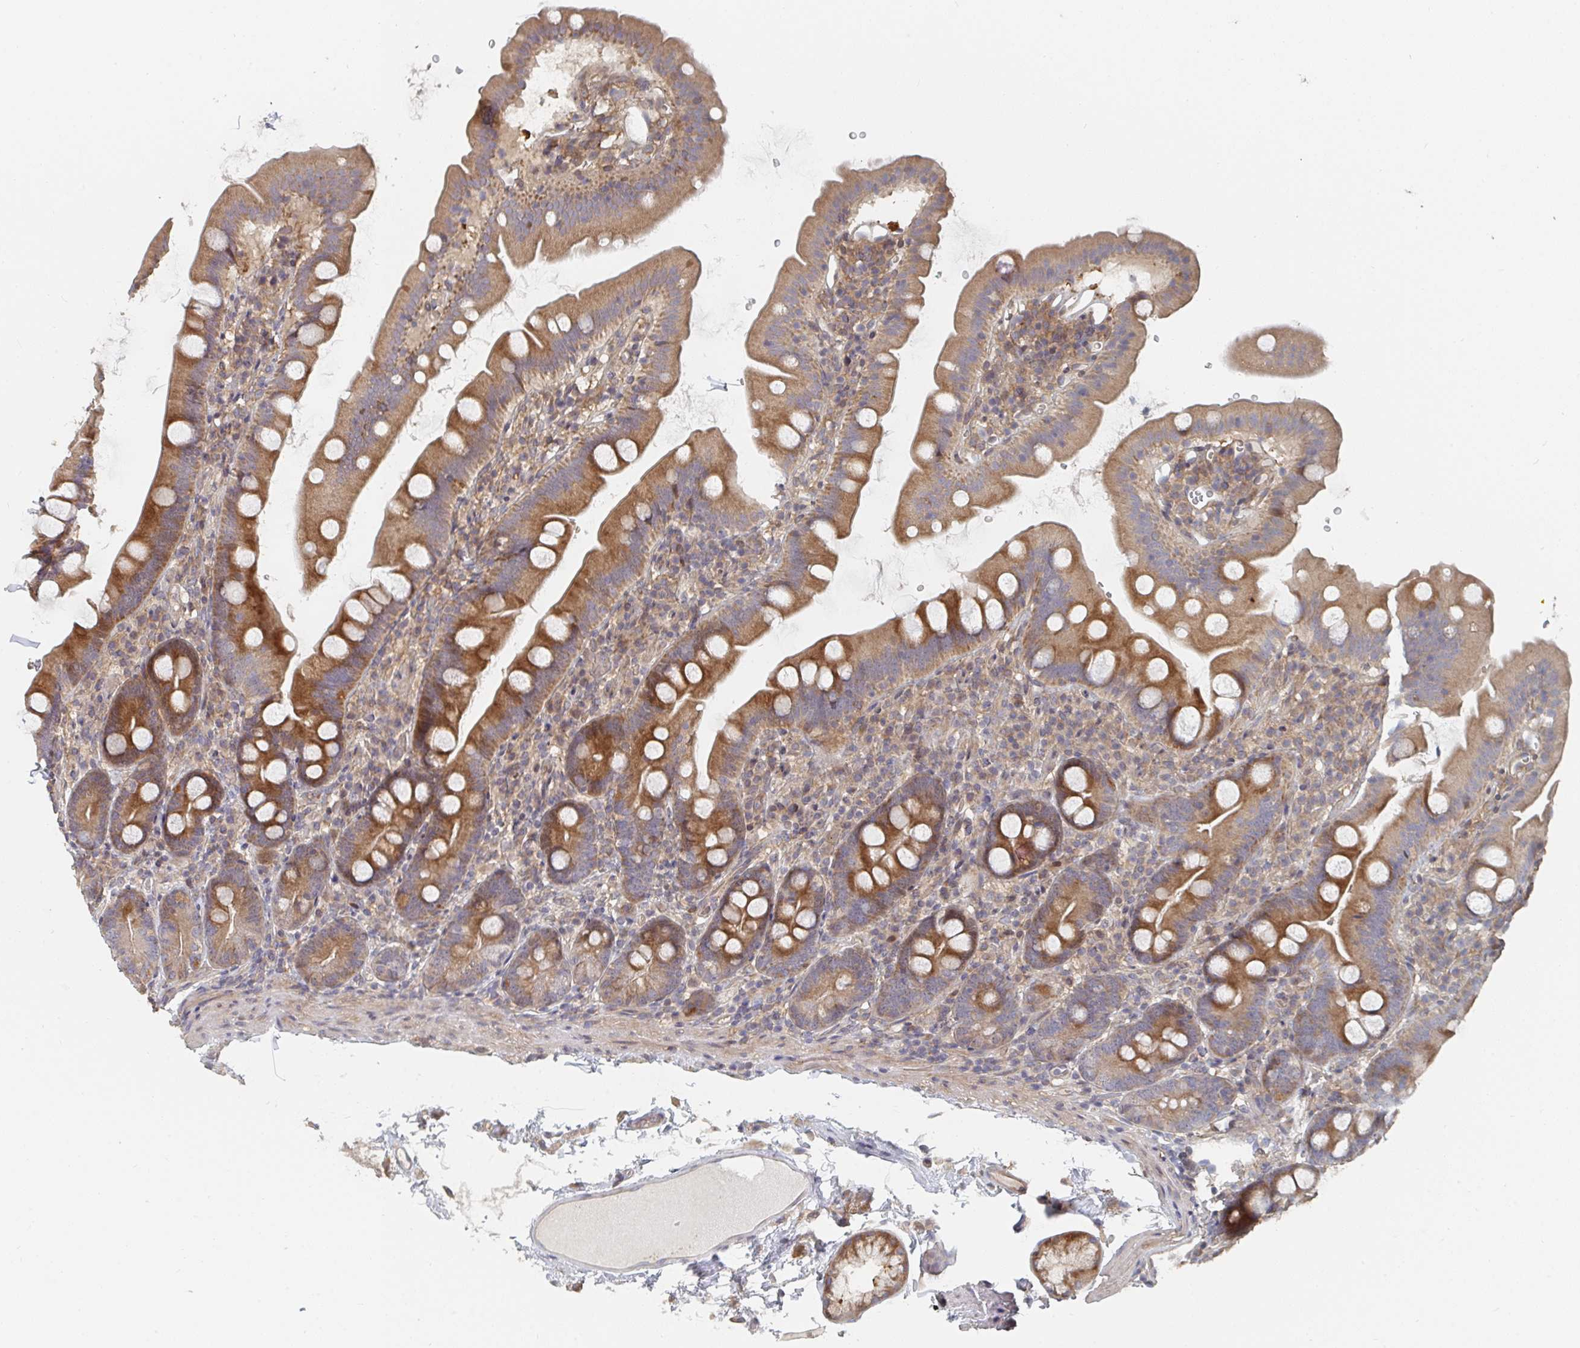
{"staining": {"intensity": "strong", "quantity": ">75%", "location": "cytoplasmic/membranous"}, "tissue": "duodenum", "cell_type": "Glandular cells", "image_type": "normal", "snomed": [{"axis": "morphology", "description": "Normal tissue, NOS"}, {"axis": "topography", "description": "Duodenum"}], "caption": "About >75% of glandular cells in benign duodenum show strong cytoplasmic/membranous protein expression as visualized by brown immunohistochemical staining.", "gene": "PTEN", "patient": {"sex": "female", "age": 67}}